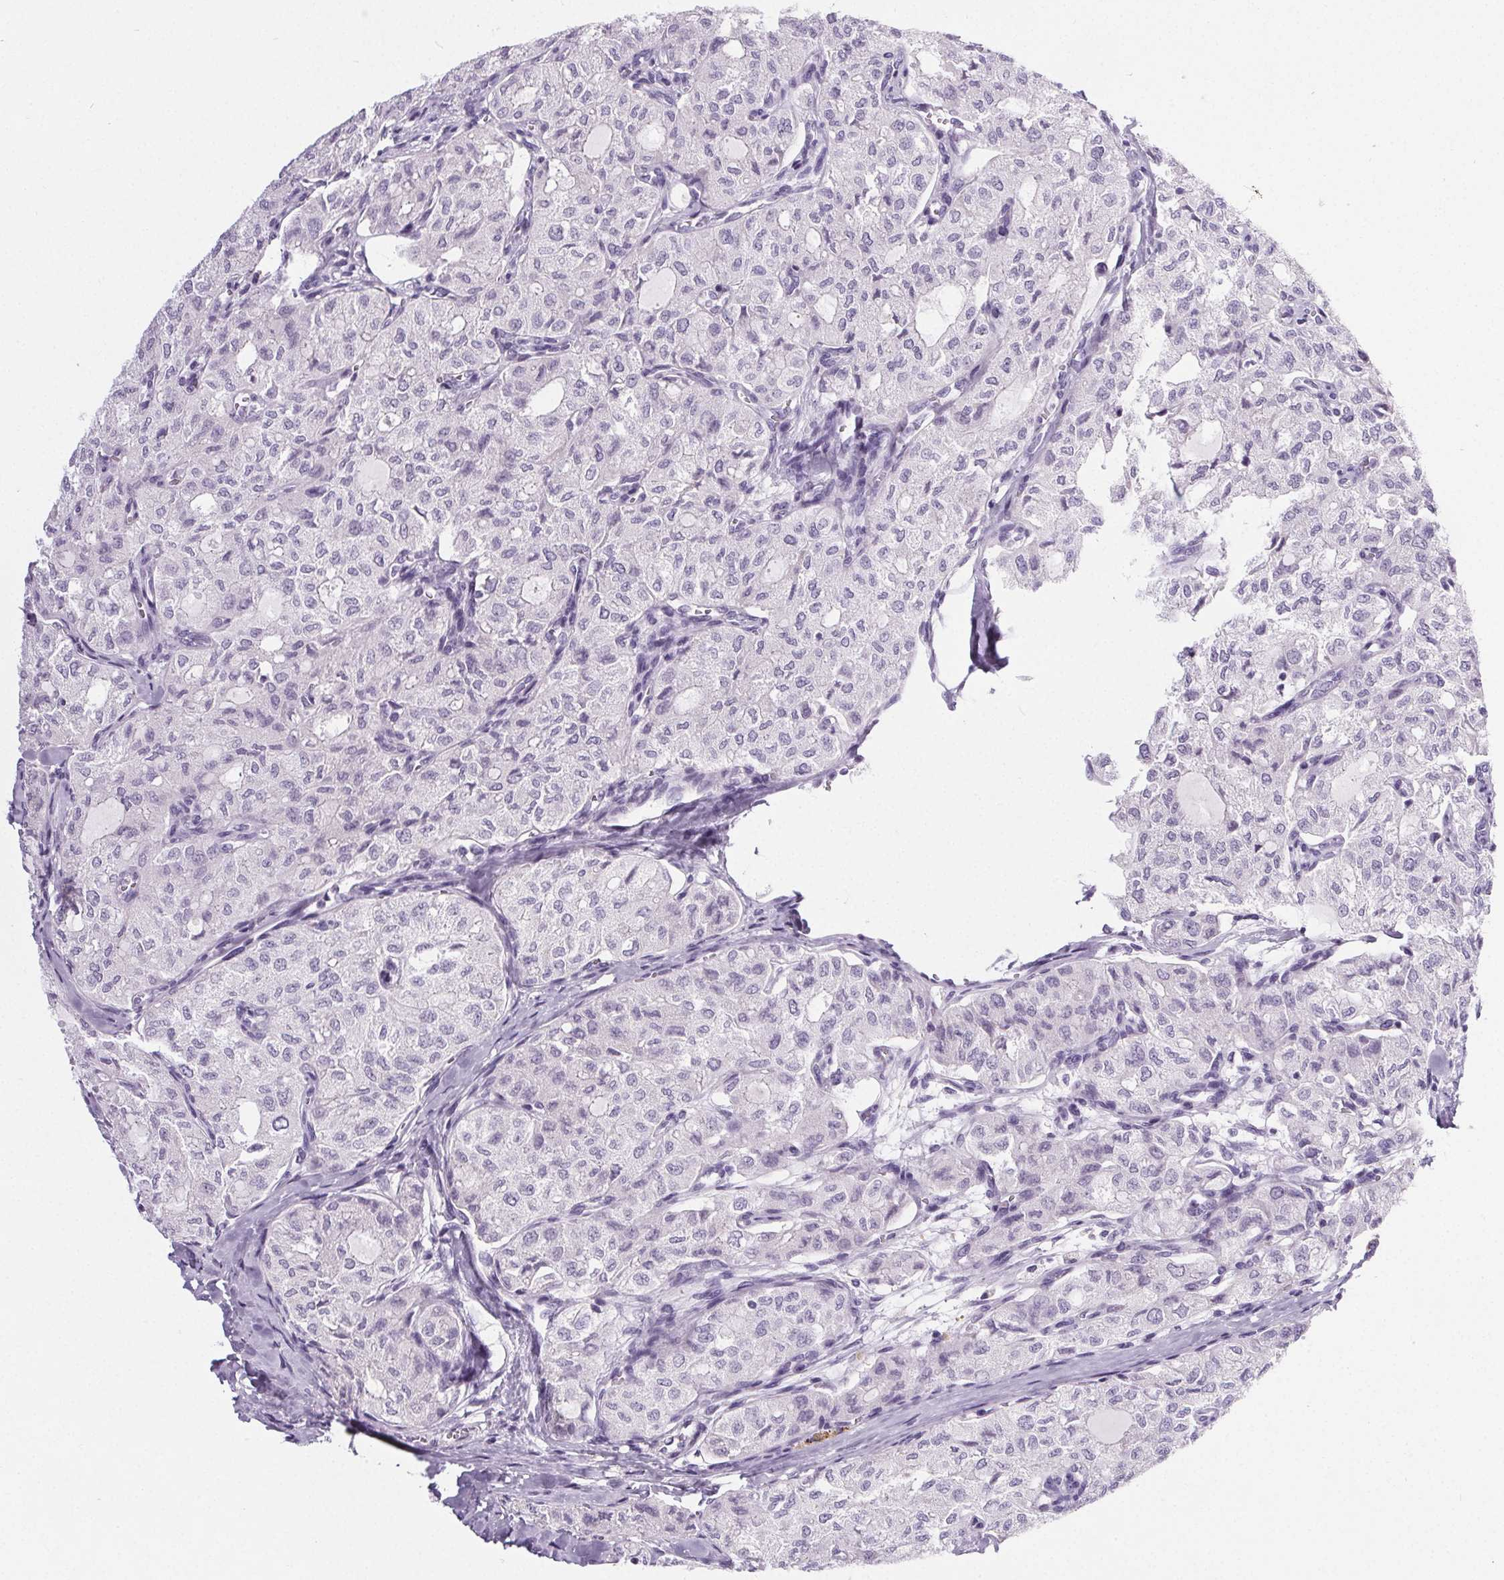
{"staining": {"intensity": "negative", "quantity": "none", "location": "none"}, "tissue": "thyroid cancer", "cell_type": "Tumor cells", "image_type": "cancer", "snomed": [{"axis": "morphology", "description": "Follicular adenoma carcinoma, NOS"}, {"axis": "topography", "description": "Thyroid gland"}], "caption": "IHC histopathology image of human thyroid follicular adenoma carcinoma stained for a protein (brown), which demonstrates no expression in tumor cells.", "gene": "ELAVL2", "patient": {"sex": "male", "age": 75}}